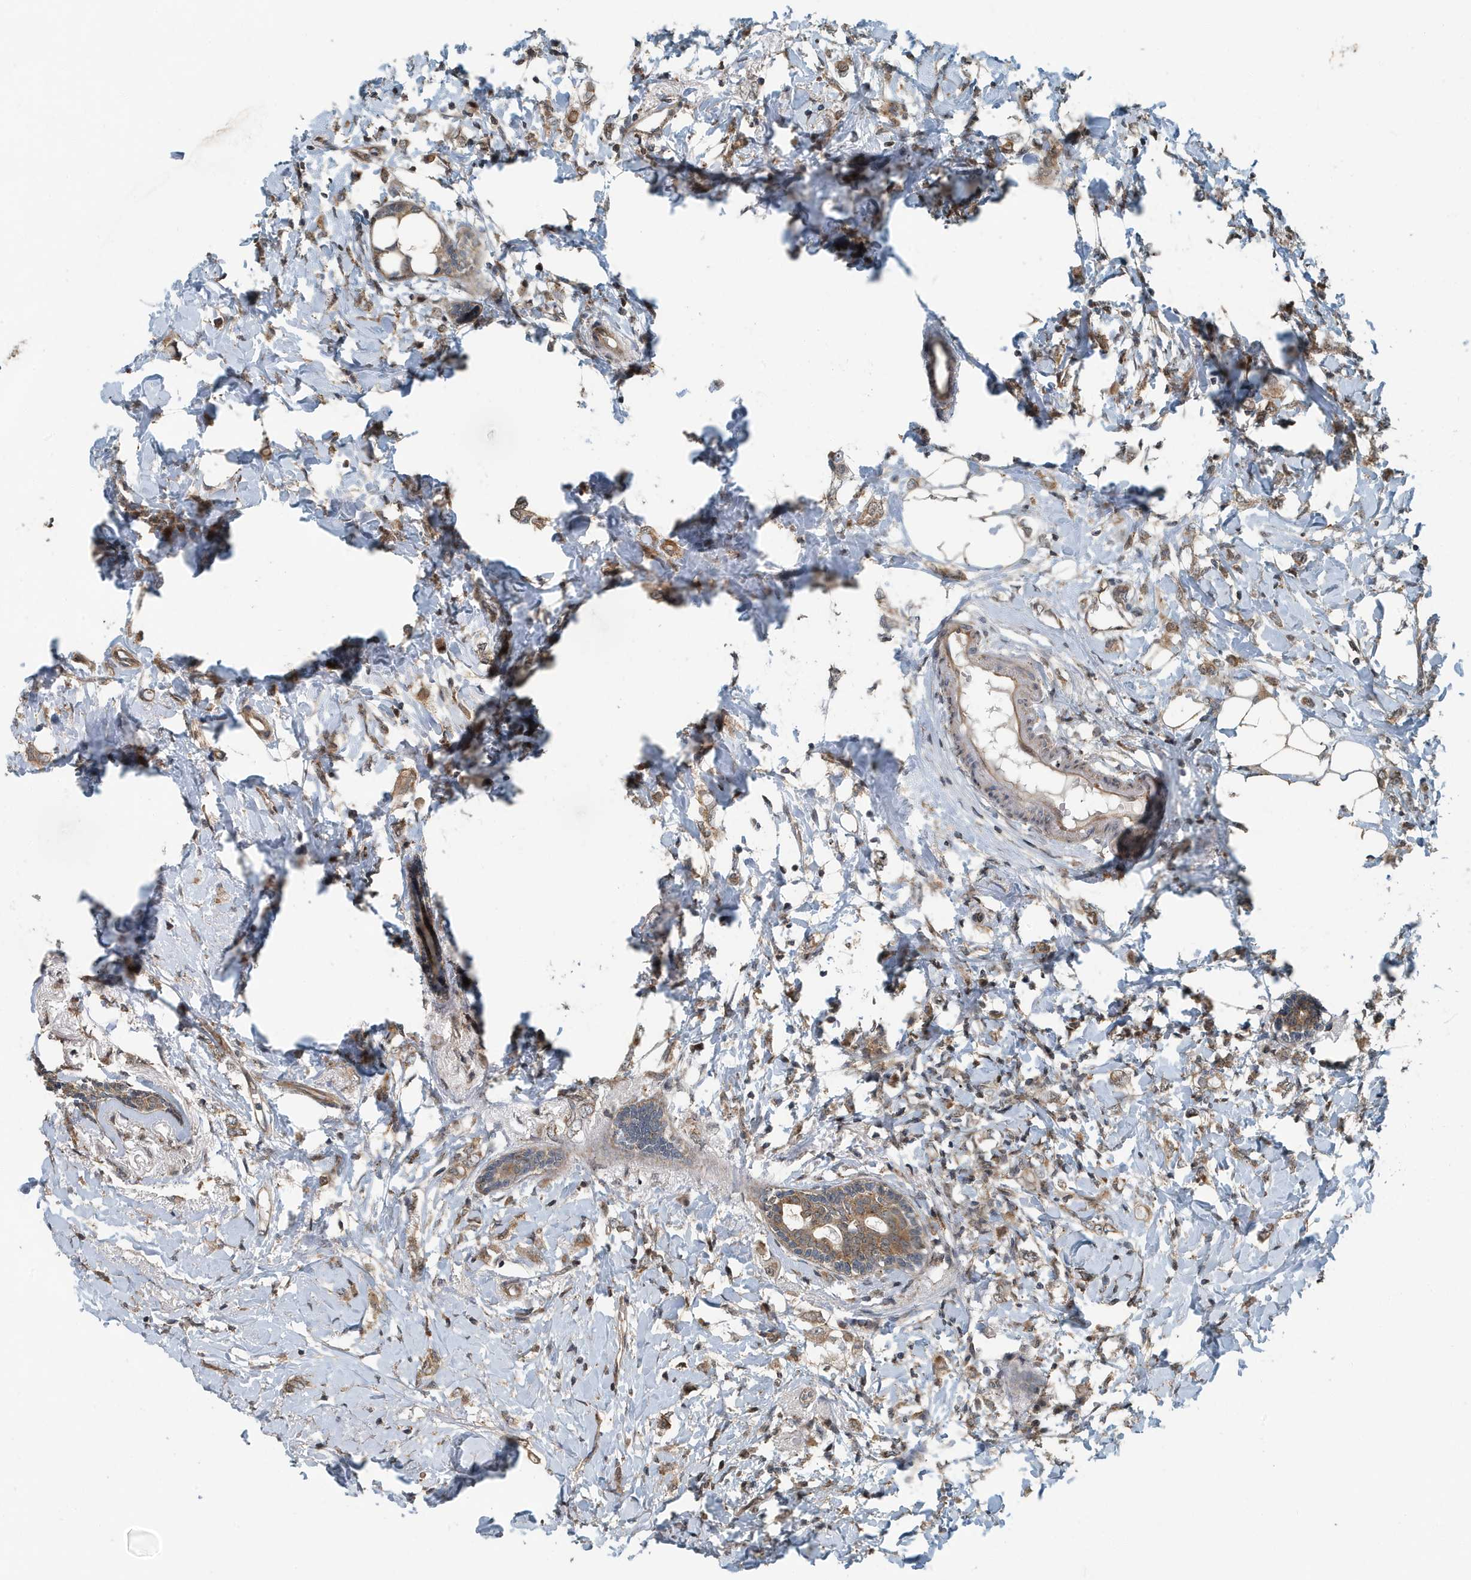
{"staining": {"intensity": "moderate", "quantity": ">75%", "location": "cytoplasmic/membranous"}, "tissue": "breast cancer", "cell_type": "Tumor cells", "image_type": "cancer", "snomed": [{"axis": "morphology", "description": "Normal tissue, NOS"}, {"axis": "morphology", "description": "Lobular carcinoma"}, {"axis": "topography", "description": "Breast"}], "caption": "Human lobular carcinoma (breast) stained with a brown dye demonstrates moderate cytoplasmic/membranous positive staining in about >75% of tumor cells.", "gene": "KIF15", "patient": {"sex": "female", "age": 47}}